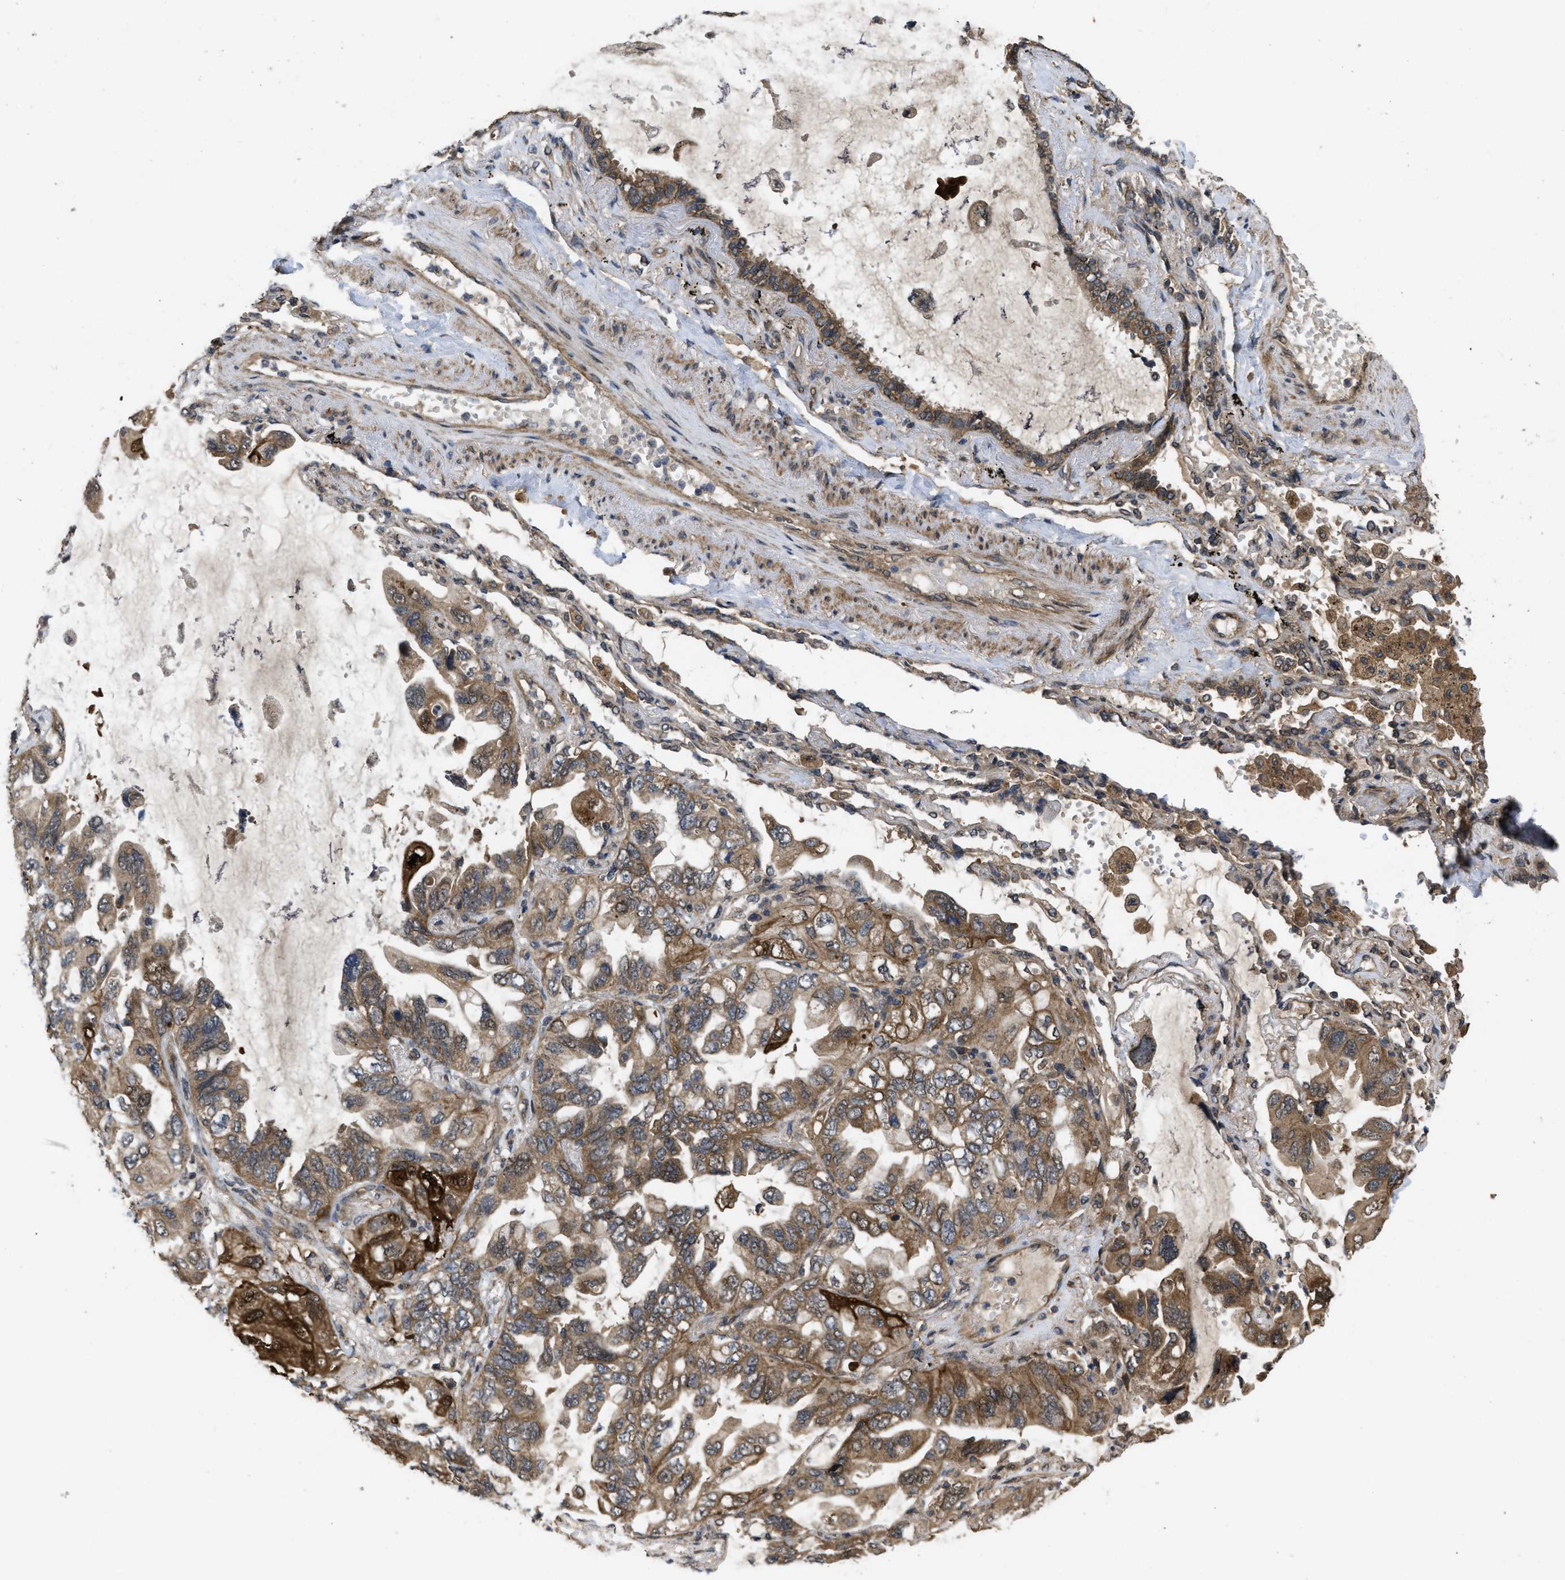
{"staining": {"intensity": "strong", "quantity": "25%-75%", "location": "cytoplasmic/membranous,nuclear"}, "tissue": "lung cancer", "cell_type": "Tumor cells", "image_type": "cancer", "snomed": [{"axis": "morphology", "description": "Squamous cell carcinoma, NOS"}, {"axis": "topography", "description": "Lung"}], "caption": "Immunohistochemical staining of squamous cell carcinoma (lung) demonstrates high levels of strong cytoplasmic/membranous and nuclear positivity in approximately 25%-75% of tumor cells.", "gene": "FZD6", "patient": {"sex": "female", "age": 73}}